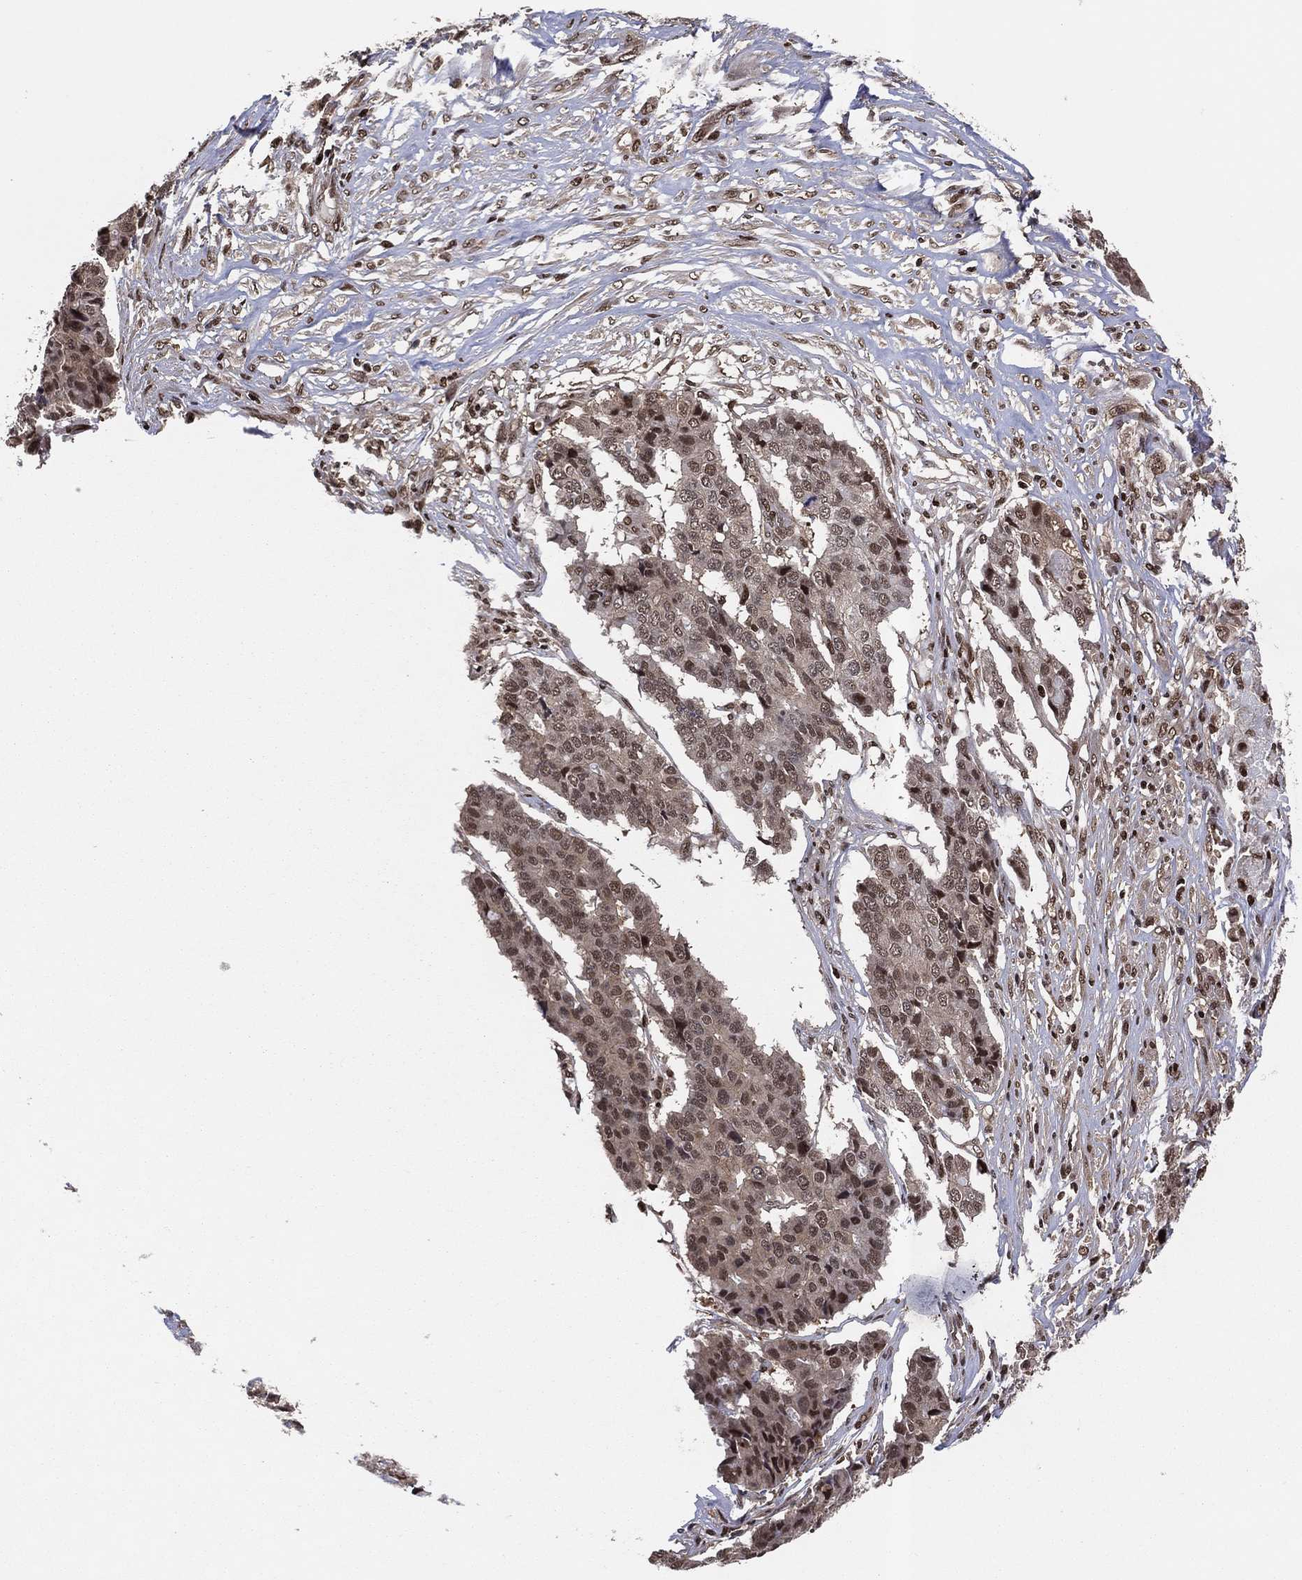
{"staining": {"intensity": "moderate", "quantity": "<25%", "location": "cytoplasmic/membranous,nuclear"}, "tissue": "pancreatic cancer", "cell_type": "Tumor cells", "image_type": "cancer", "snomed": [{"axis": "morphology", "description": "Adenocarcinoma, NOS"}, {"axis": "topography", "description": "Pancreas"}], "caption": "High-power microscopy captured an IHC photomicrograph of pancreatic cancer (adenocarcinoma), revealing moderate cytoplasmic/membranous and nuclear staining in approximately <25% of tumor cells.", "gene": "PSMA1", "patient": {"sex": "male", "age": 50}}